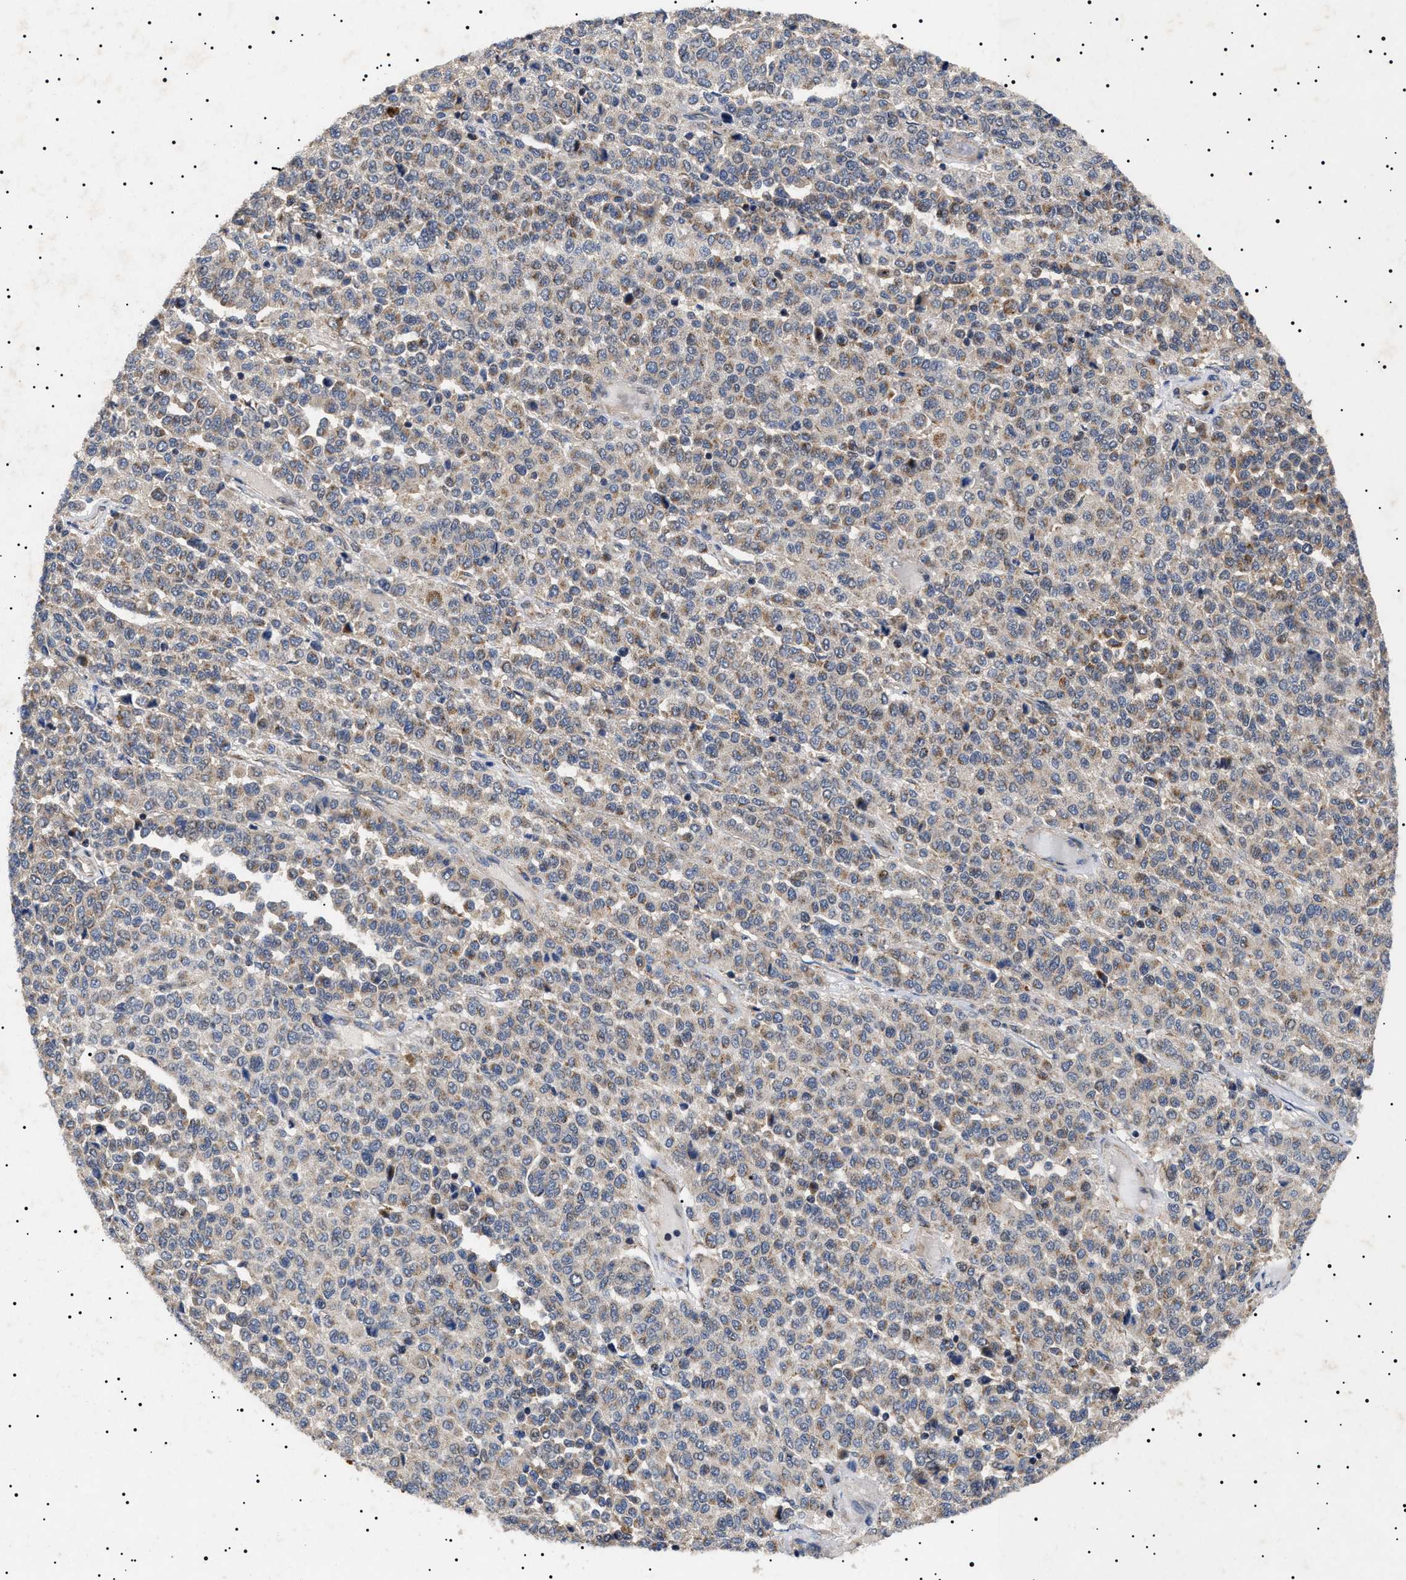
{"staining": {"intensity": "weak", "quantity": ">75%", "location": "cytoplasmic/membranous"}, "tissue": "melanoma", "cell_type": "Tumor cells", "image_type": "cancer", "snomed": [{"axis": "morphology", "description": "Malignant melanoma, Metastatic site"}, {"axis": "topography", "description": "Pancreas"}], "caption": "Weak cytoplasmic/membranous staining for a protein is present in about >75% of tumor cells of malignant melanoma (metastatic site) using IHC.", "gene": "RAB34", "patient": {"sex": "female", "age": 30}}